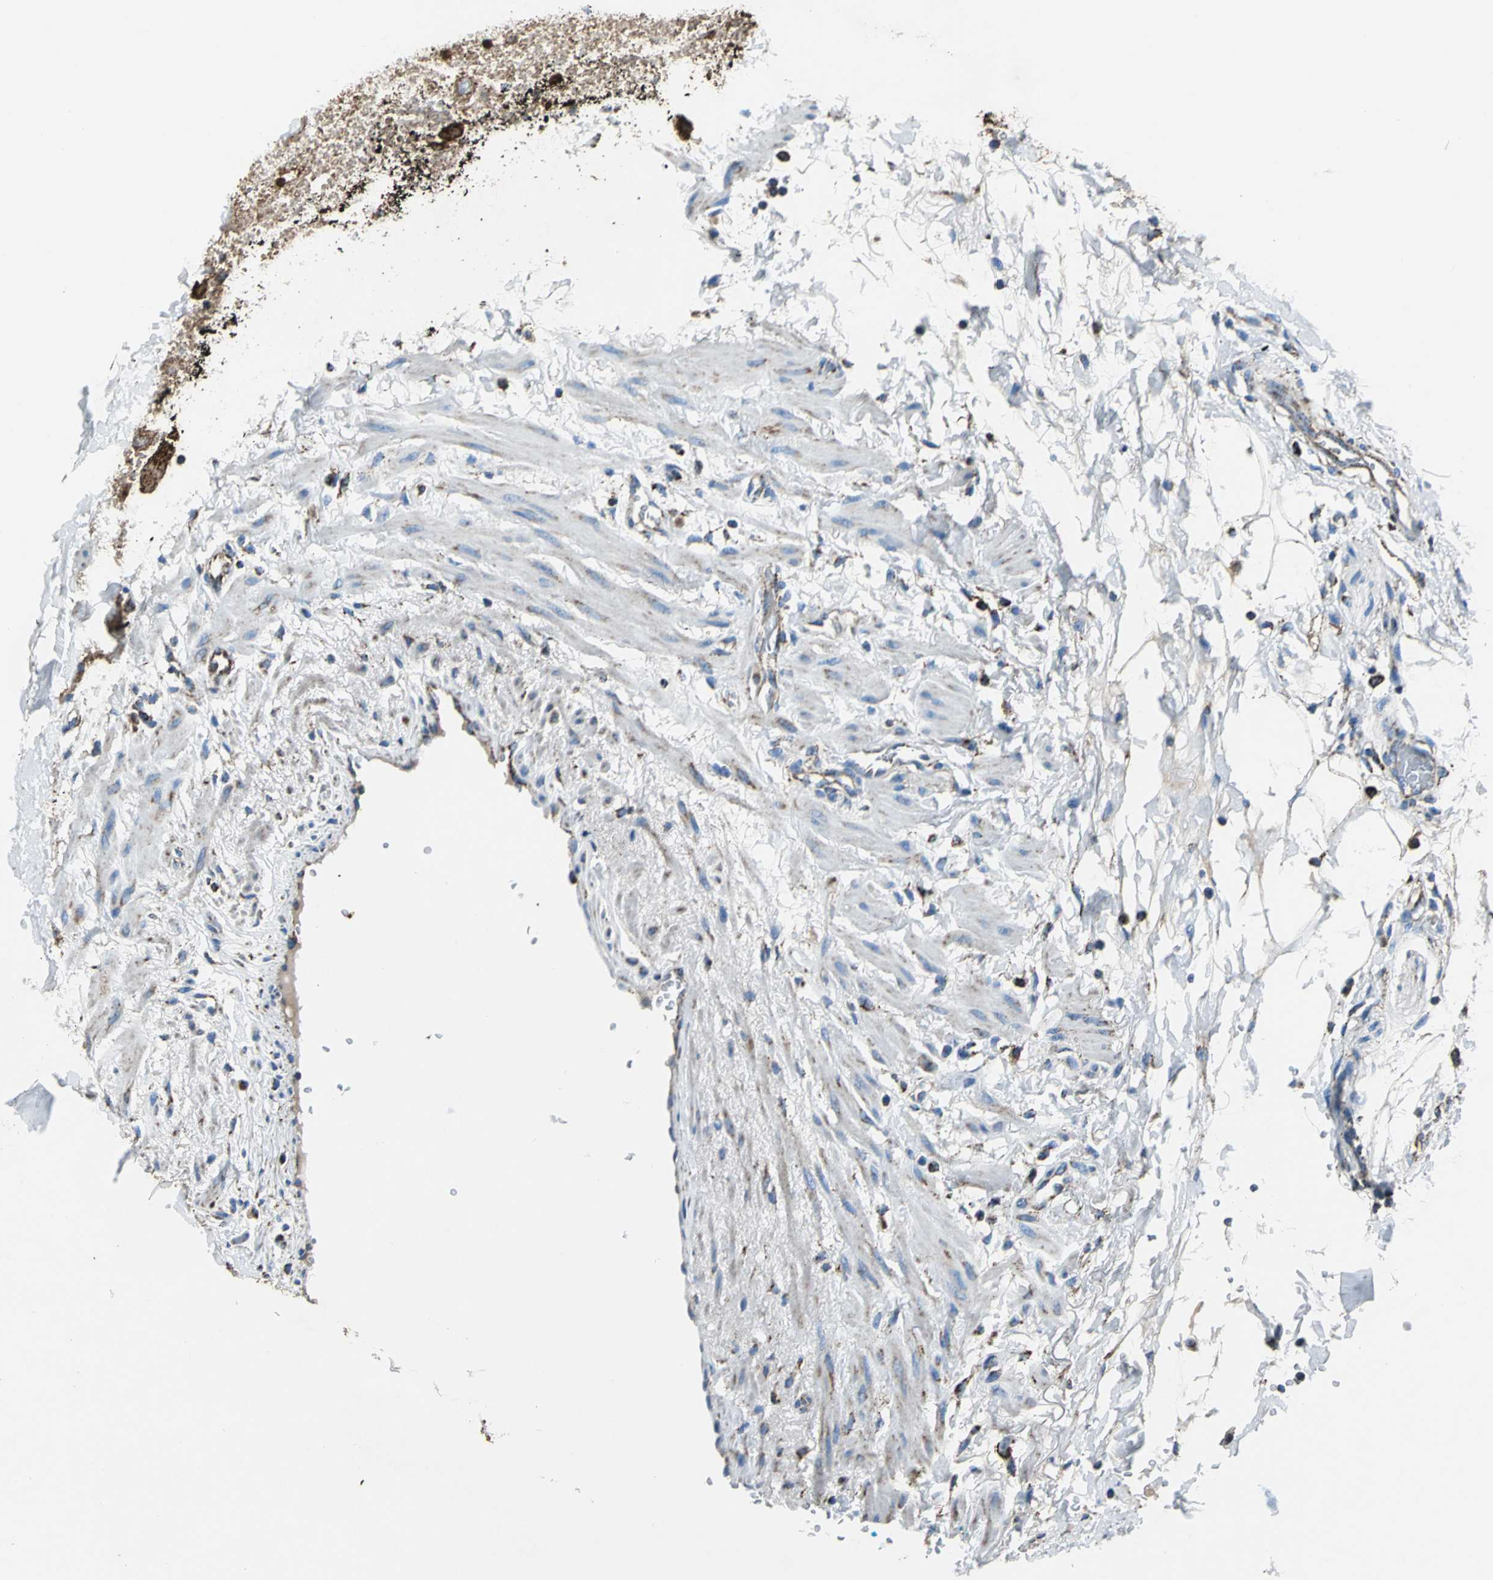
{"staining": {"intensity": "moderate", "quantity": "25%-75%", "location": "cytoplasmic/membranous"}, "tissue": "adipose tissue", "cell_type": "Adipocytes", "image_type": "normal", "snomed": [{"axis": "morphology", "description": "Normal tissue, NOS"}, {"axis": "topography", "description": "Soft tissue"}, {"axis": "topography", "description": "Peripheral nerve tissue"}], "caption": "An IHC image of normal tissue is shown. Protein staining in brown labels moderate cytoplasmic/membranous positivity in adipose tissue within adipocytes.", "gene": "ECH1", "patient": {"sex": "female", "age": 71}}